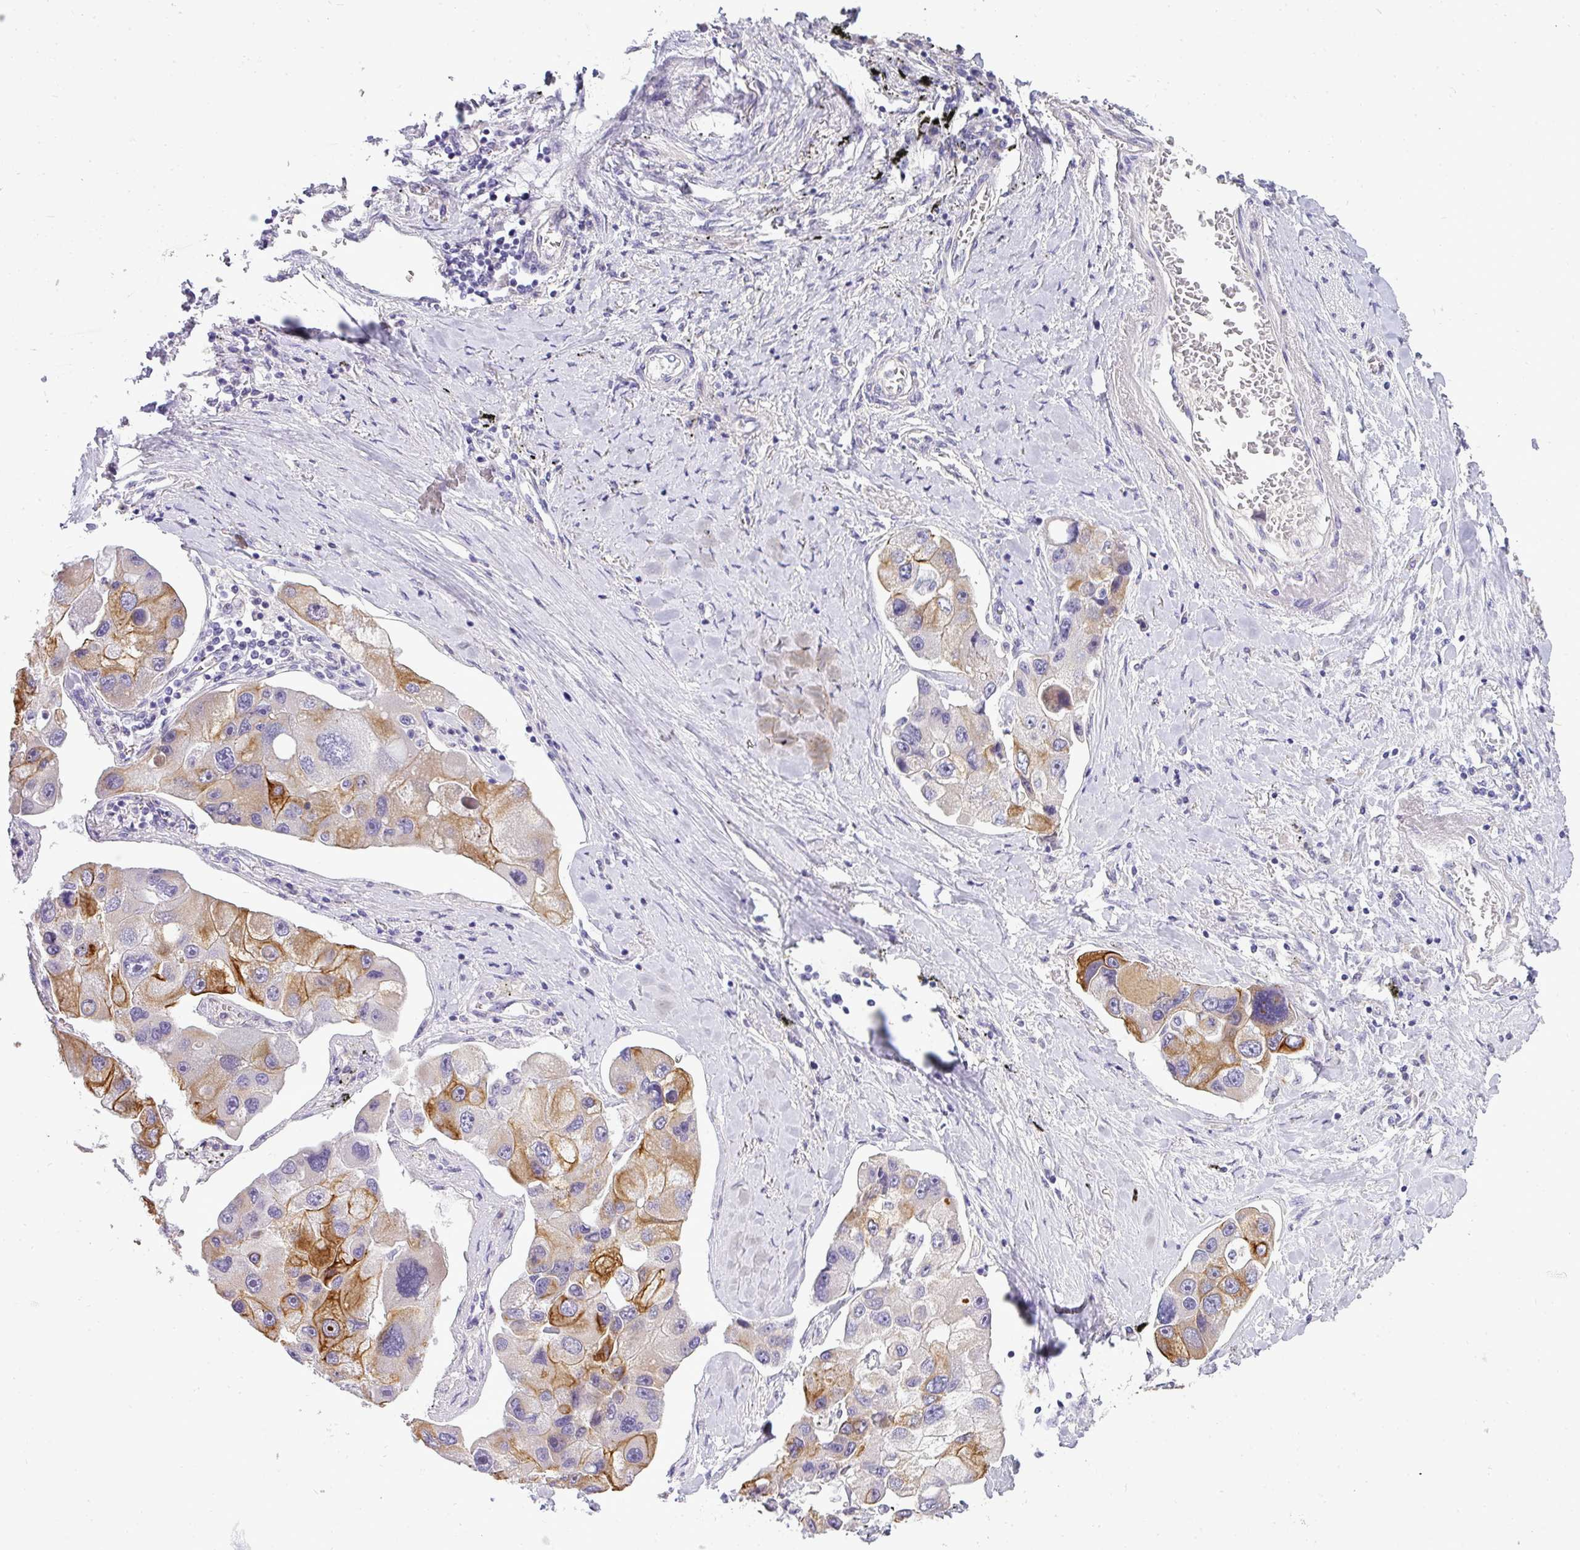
{"staining": {"intensity": "strong", "quantity": "25%-75%", "location": "cytoplasmic/membranous"}, "tissue": "lung cancer", "cell_type": "Tumor cells", "image_type": "cancer", "snomed": [{"axis": "morphology", "description": "Adenocarcinoma, NOS"}, {"axis": "topography", "description": "Lung"}], "caption": "This image shows IHC staining of human lung cancer, with high strong cytoplasmic/membranous positivity in approximately 25%-75% of tumor cells.", "gene": "ASXL3", "patient": {"sex": "female", "age": 54}}